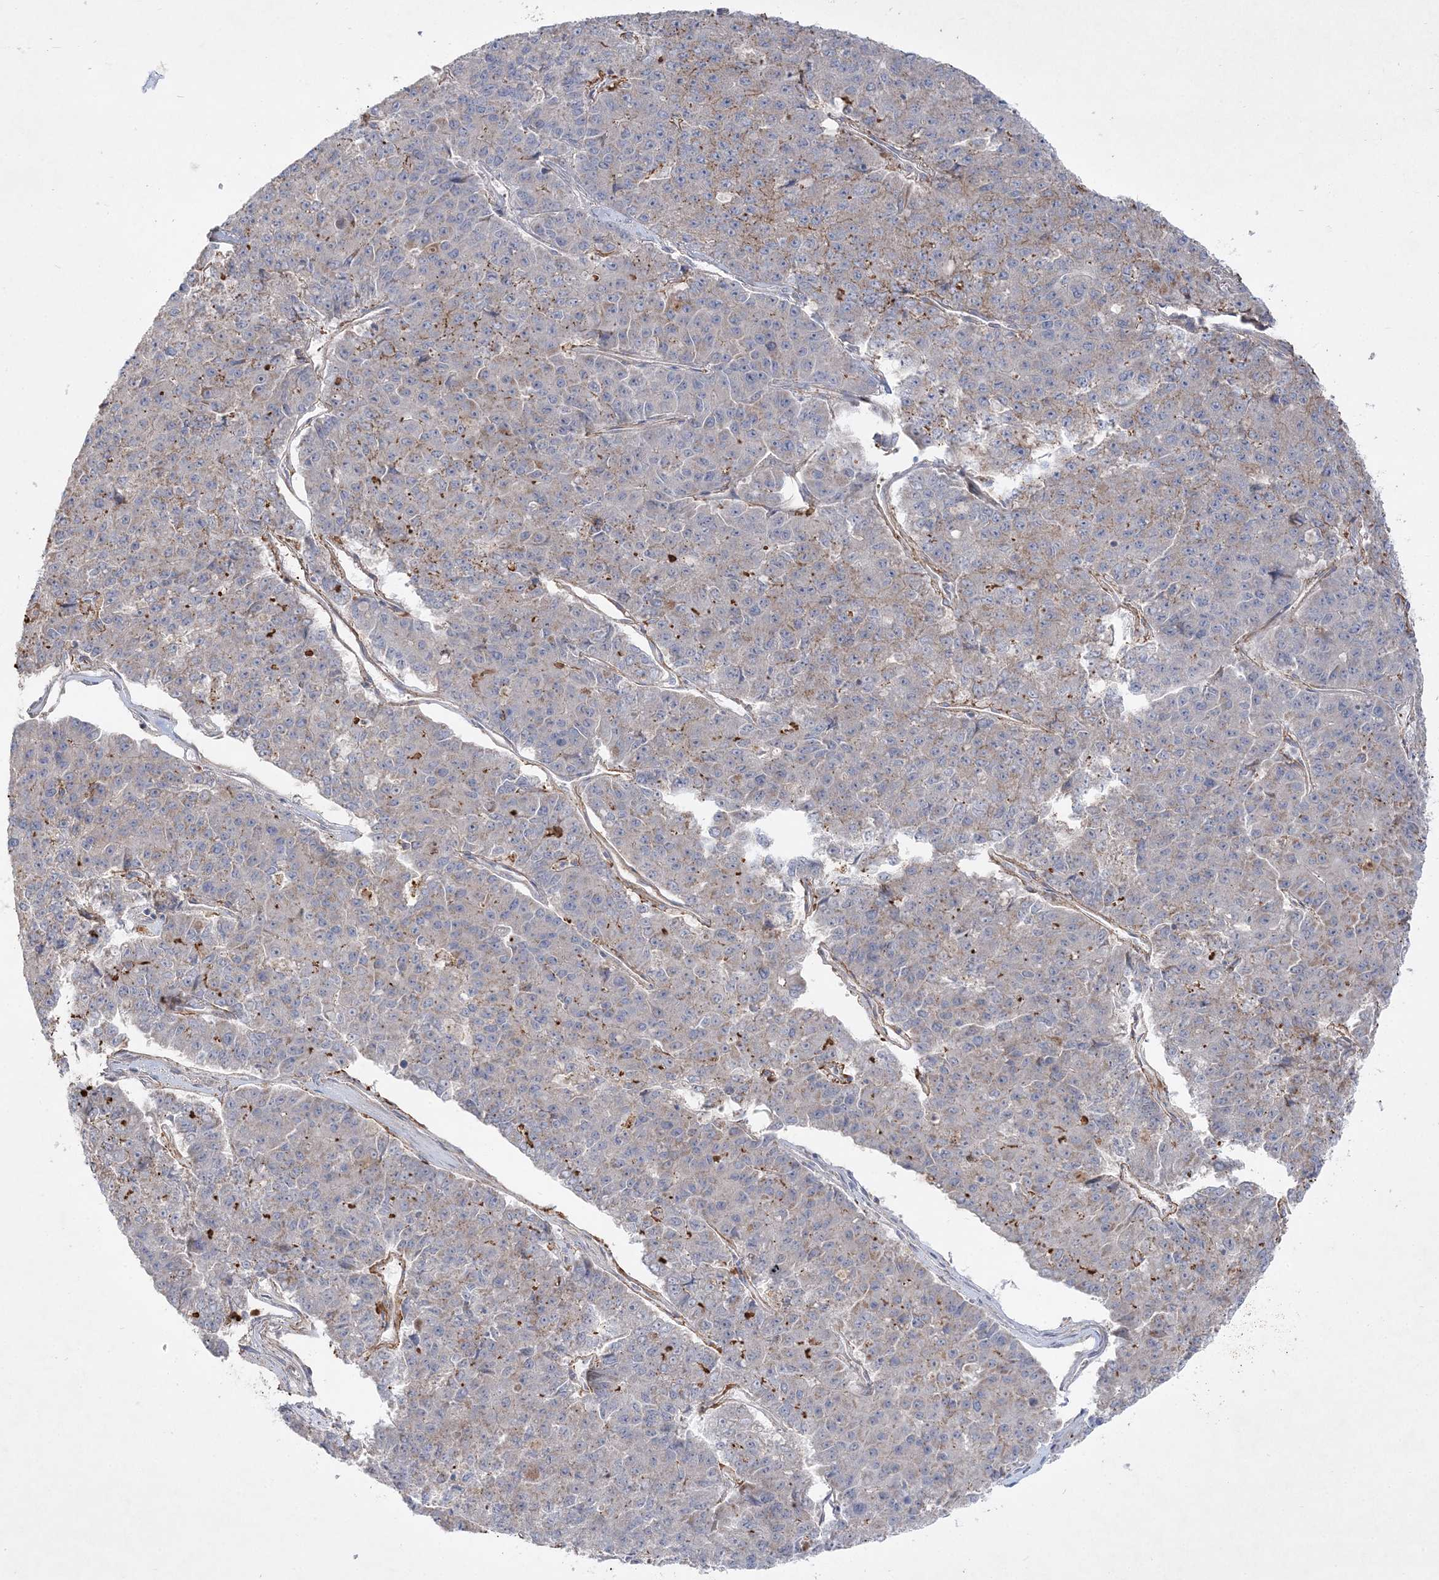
{"staining": {"intensity": "weak", "quantity": "<25%", "location": "cytoplasmic/membranous"}, "tissue": "pancreatic cancer", "cell_type": "Tumor cells", "image_type": "cancer", "snomed": [{"axis": "morphology", "description": "Adenocarcinoma, NOS"}, {"axis": "topography", "description": "Pancreas"}], "caption": "Immunohistochemistry (IHC) image of human adenocarcinoma (pancreatic) stained for a protein (brown), which displays no expression in tumor cells.", "gene": "CLNK", "patient": {"sex": "male", "age": 50}}